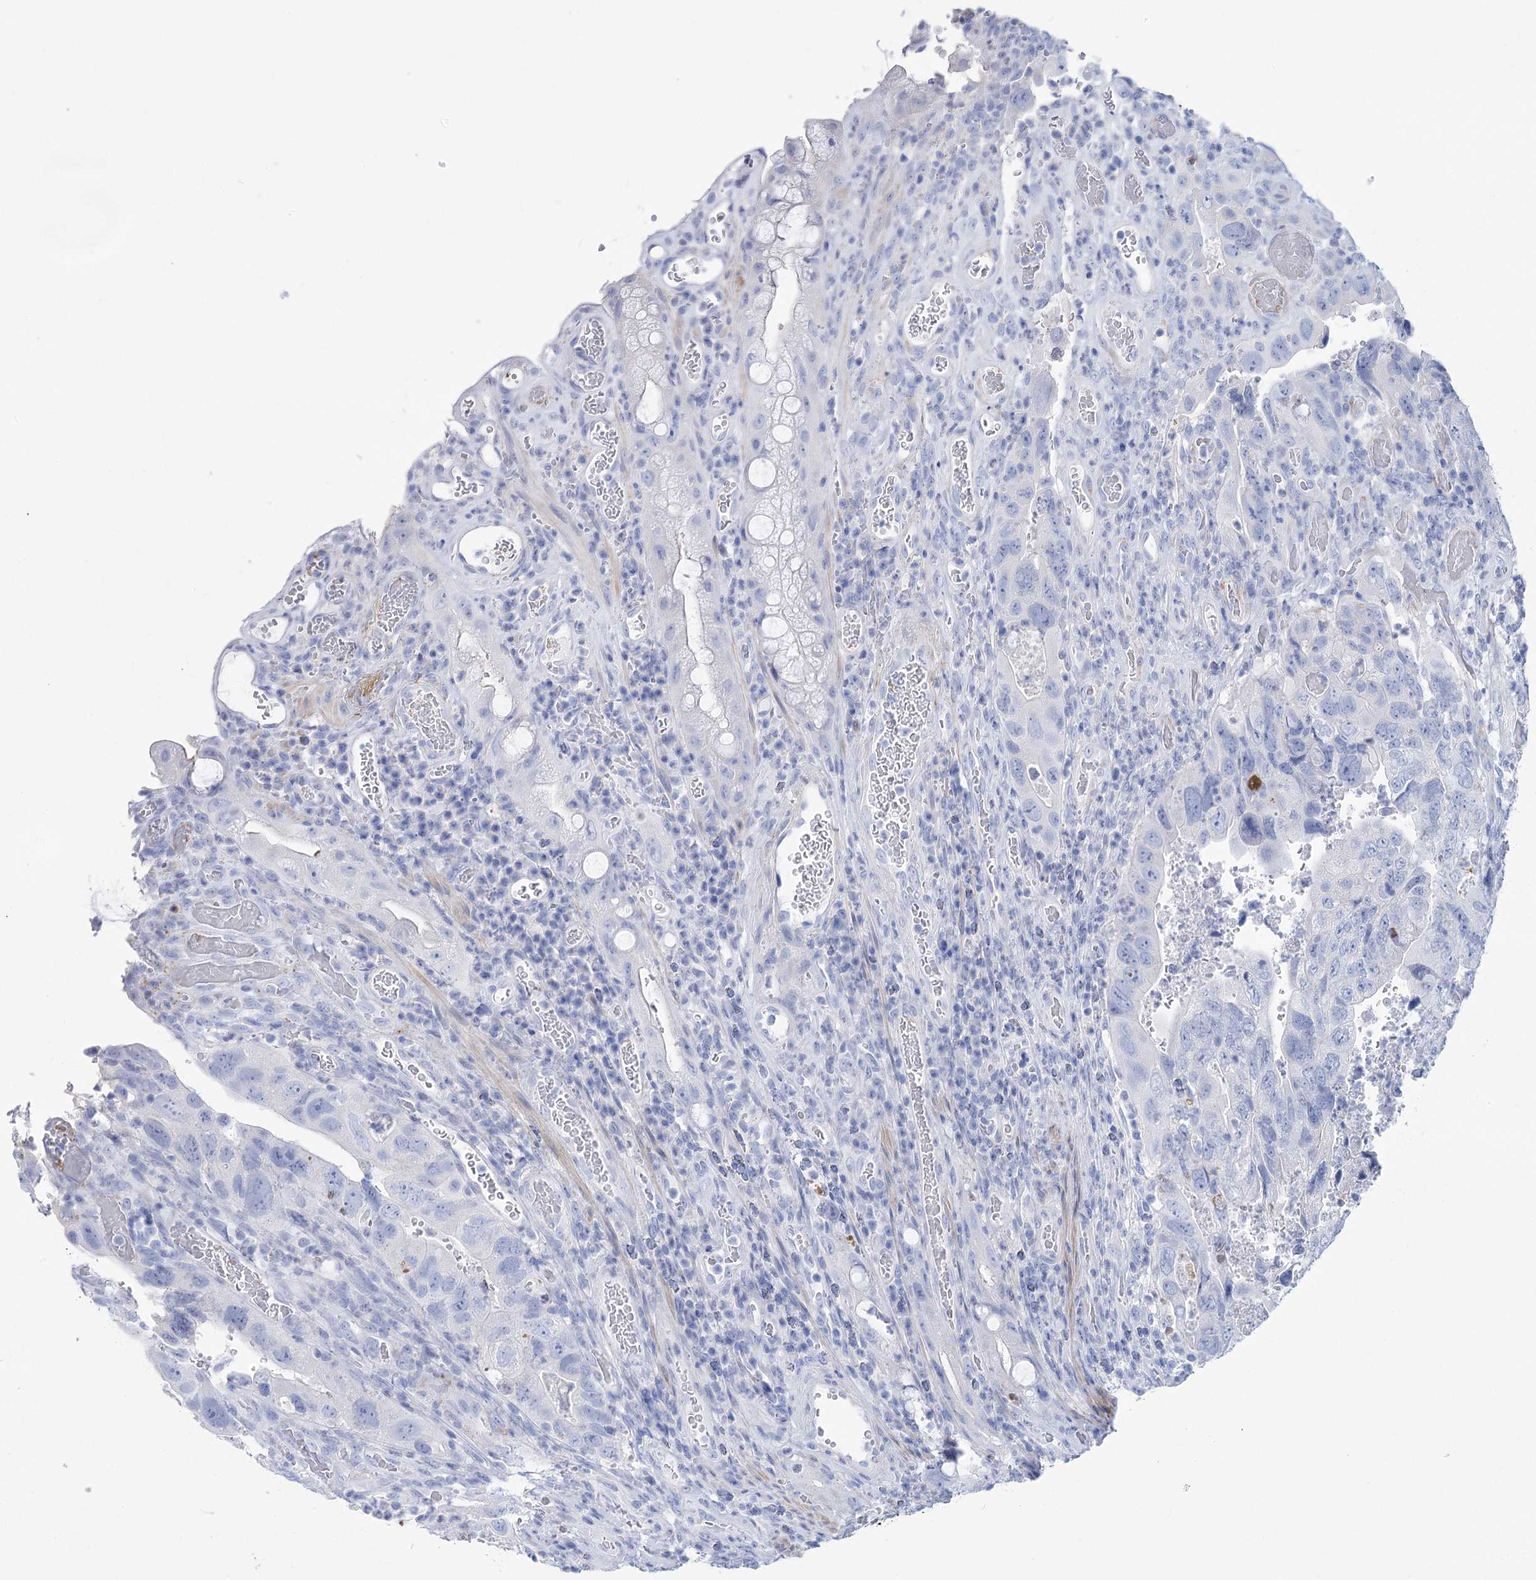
{"staining": {"intensity": "negative", "quantity": "none", "location": "none"}, "tissue": "colorectal cancer", "cell_type": "Tumor cells", "image_type": "cancer", "snomed": [{"axis": "morphology", "description": "Adenocarcinoma, NOS"}, {"axis": "topography", "description": "Rectum"}], "caption": "Colorectal cancer (adenocarcinoma) was stained to show a protein in brown. There is no significant positivity in tumor cells.", "gene": "PCDHA1", "patient": {"sex": "male", "age": 63}}